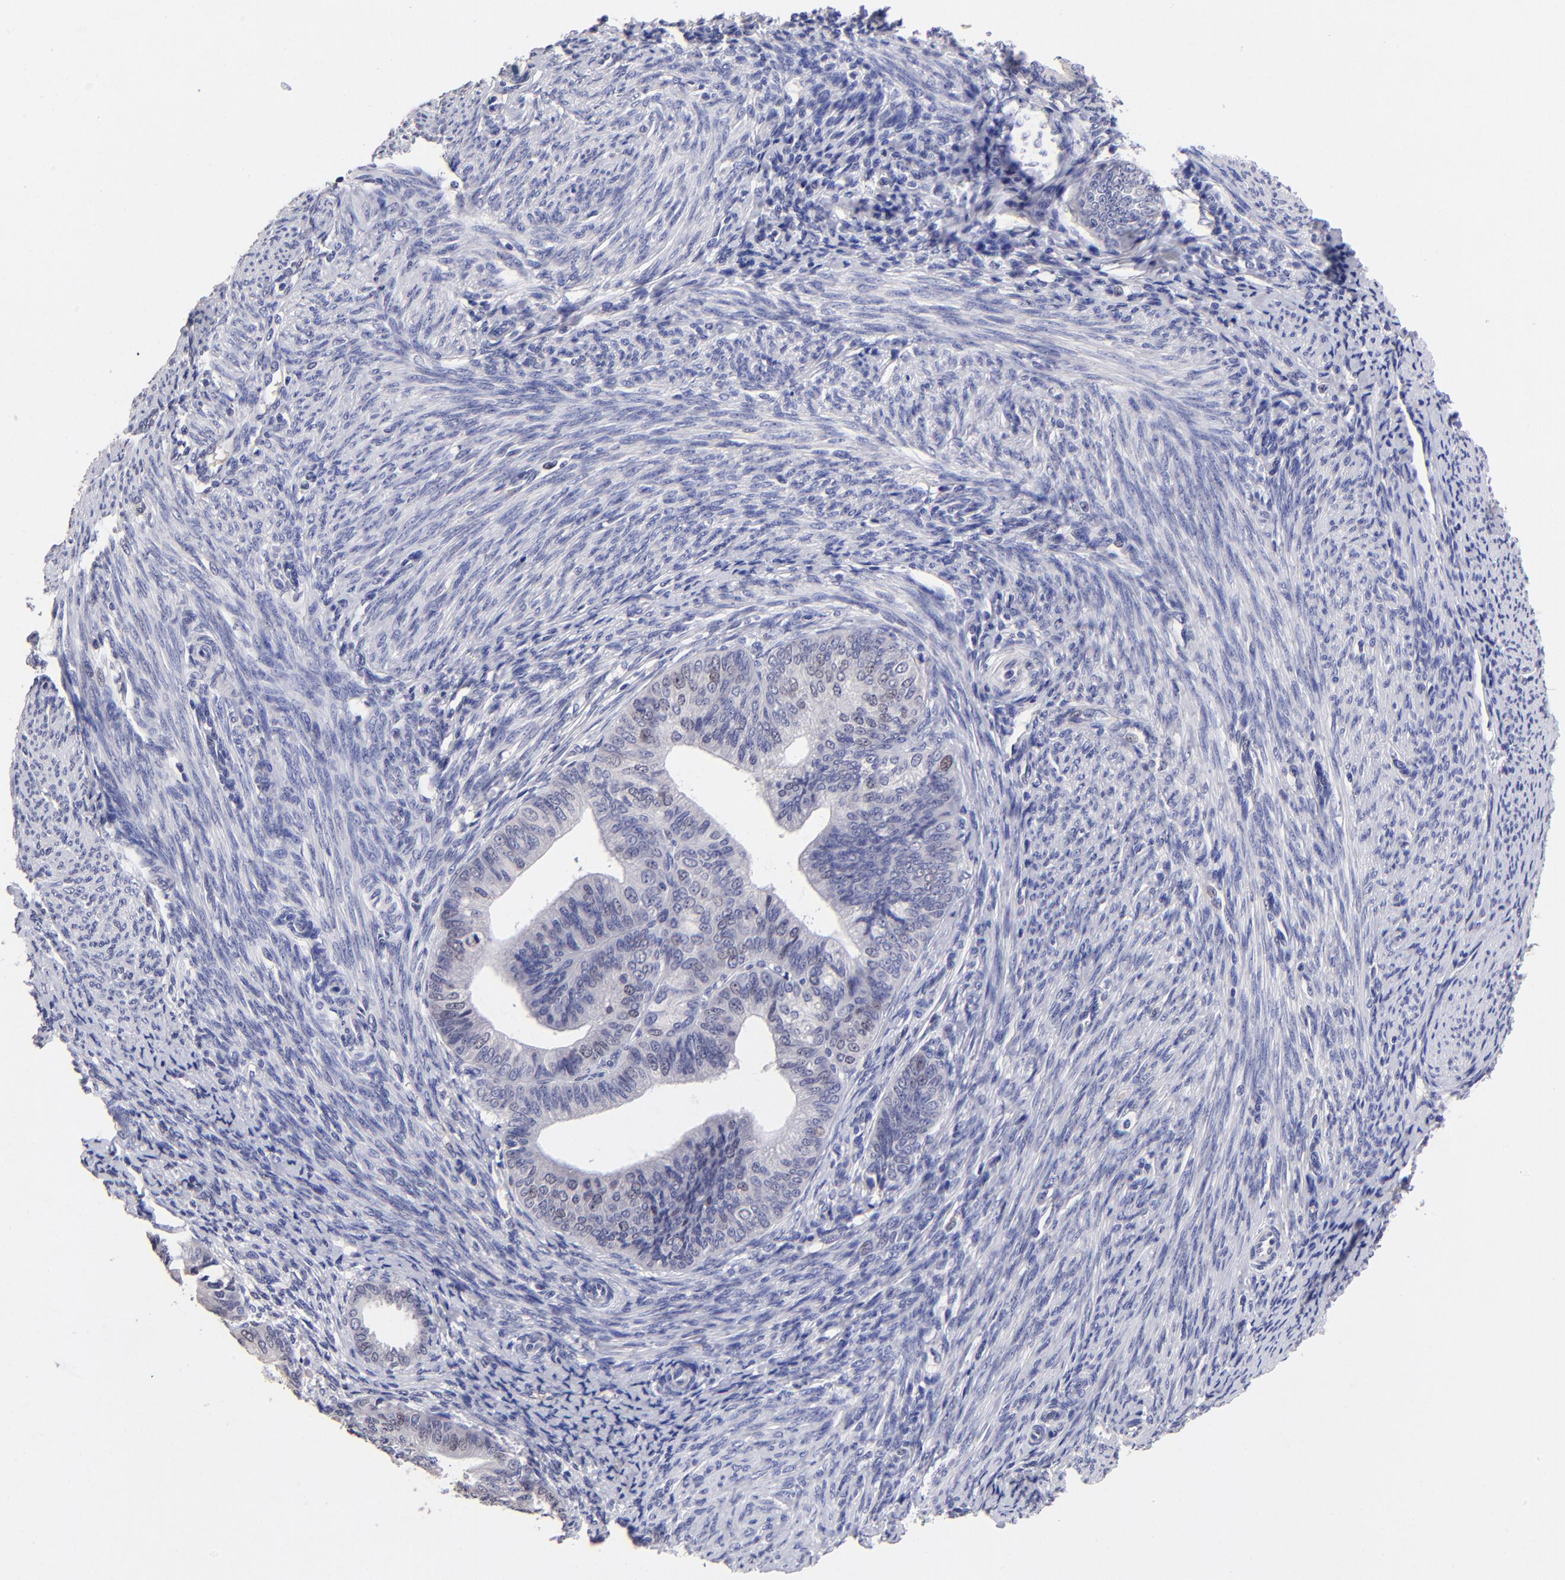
{"staining": {"intensity": "moderate", "quantity": "25%-75%", "location": "nuclear"}, "tissue": "endometrial cancer", "cell_type": "Tumor cells", "image_type": "cancer", "snomed": [{"axis": "morphology", "description": "Adenocarcinoma, NOS"}, {"axis": "topography", "description": "Endometrium"}], "caption": "Endometrial cancer (adenocarcinoma) stained for a protein (brown) reveals moderate nuclear positive positivity in about 25%-75% of tumor cells.", "gene": "DNMT1", "patient": {"sex": "female", "age": 63}}